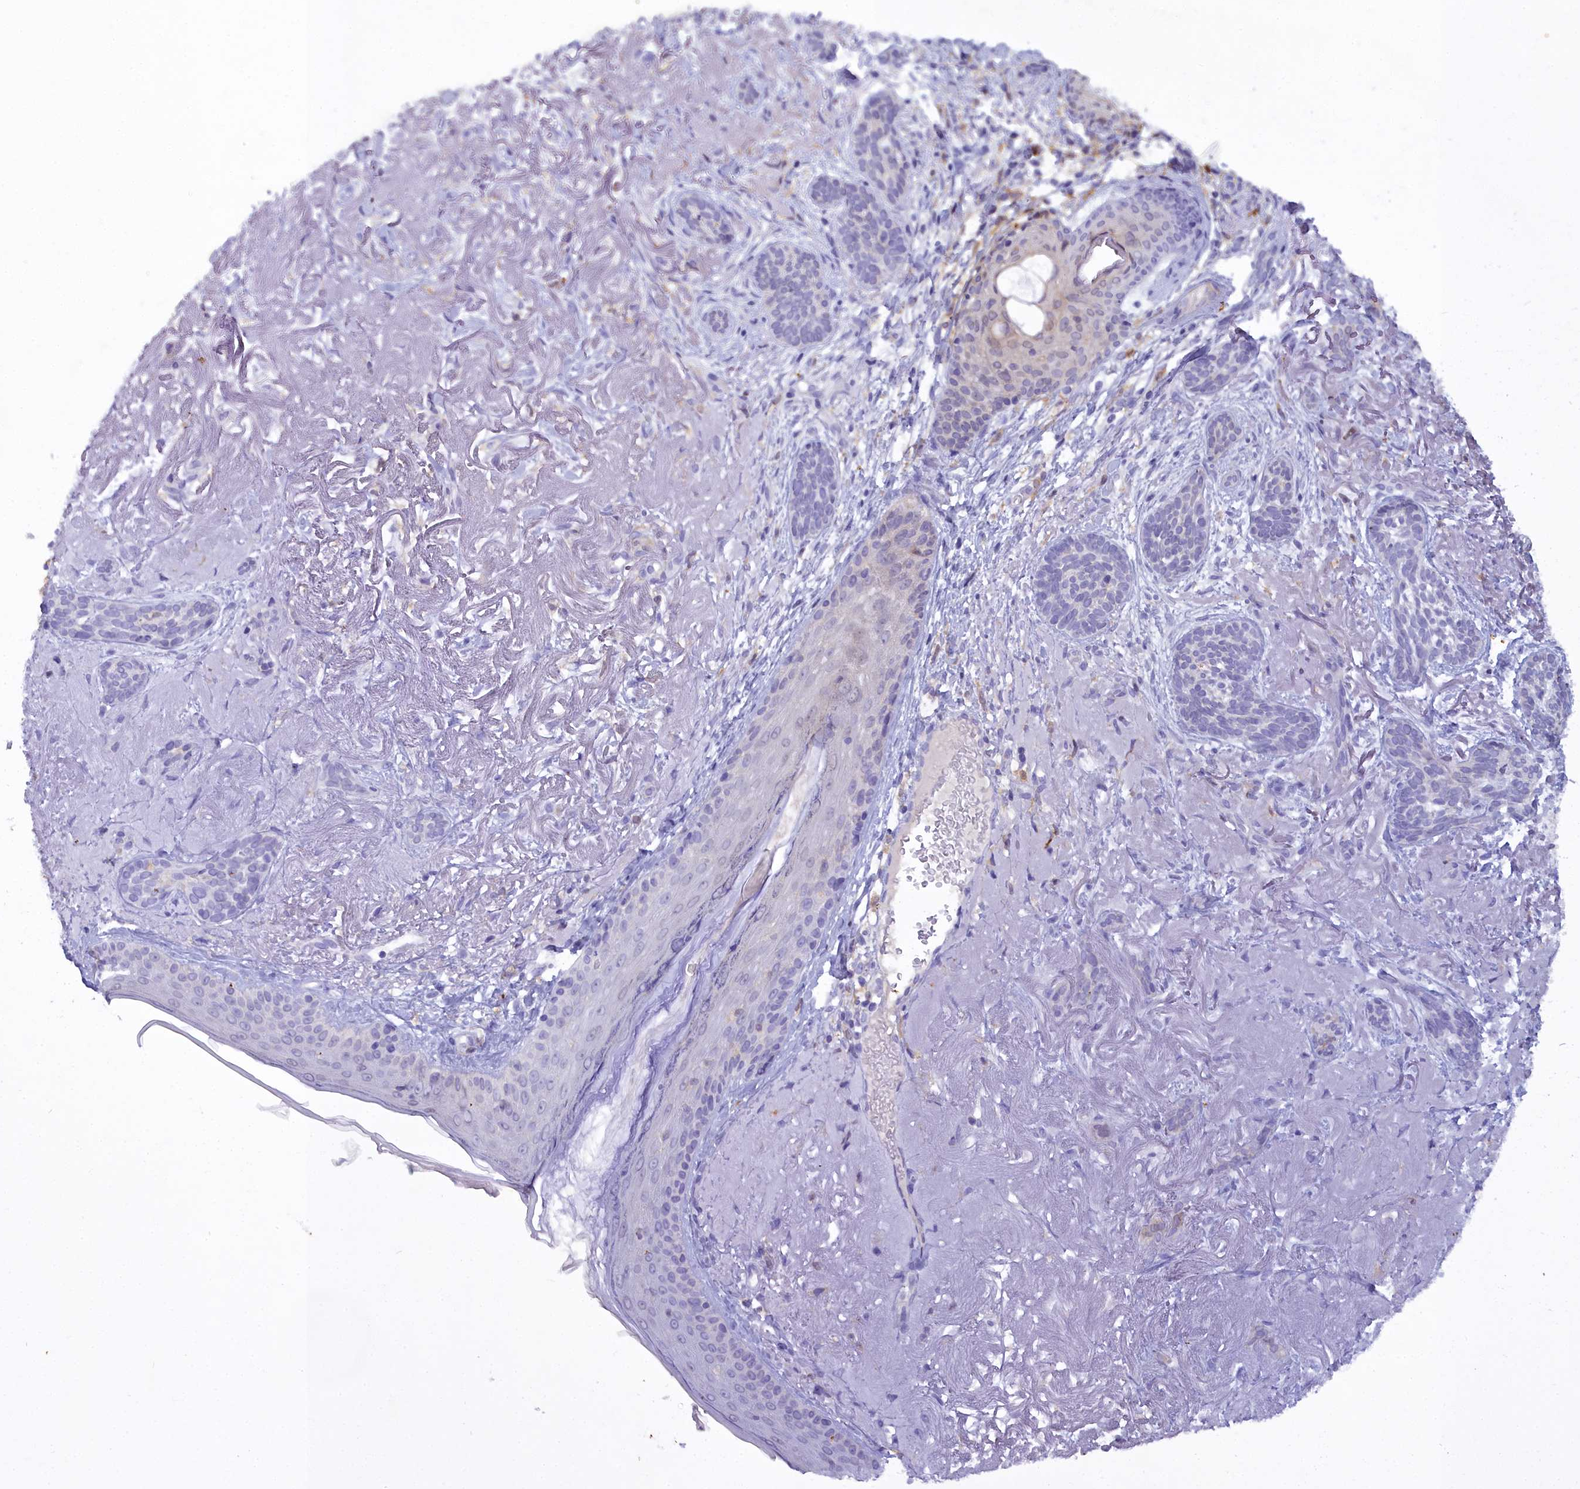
{"staining": {"intensity": "negative", "quantity": "none", "location": "none"}, "tissue": "skin cancer", "cell_type": "Tumor cells", "image_type": "cancer", "snomed": [{"axis": "morphology", "description": "Basal cell carcinoma"}, {"axis": "topography", "description": "Skin"}], "caption": "DAB immunohistochemical staining of human skin cancer reveals no significant staining in tumor cells.", "gene": "BLNK", "patient": {"sex": "male", "age": 71}}